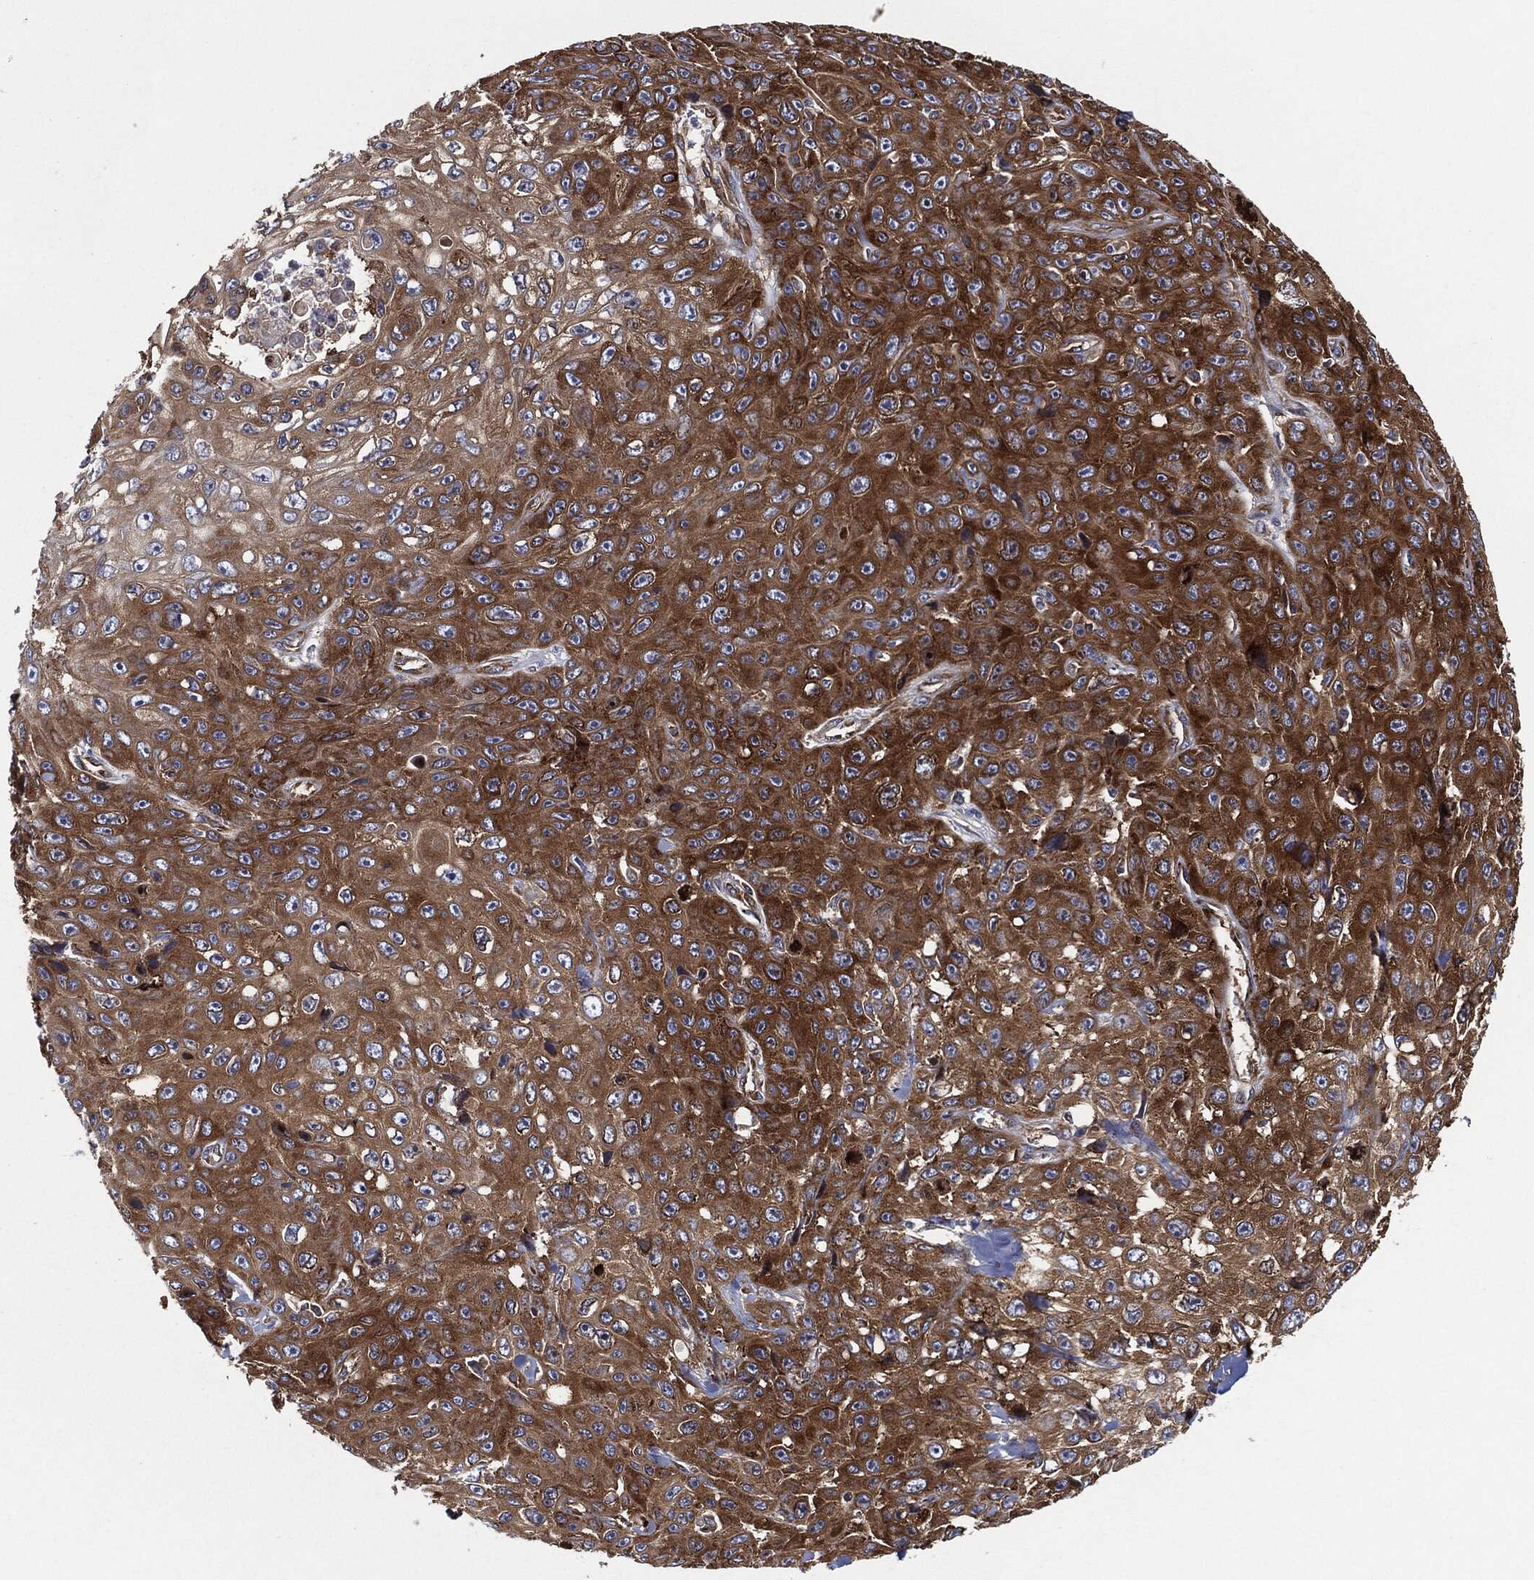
{"staining": {"intensity": "strong", "quantity": "25%-75%", "location": "cytoplasmic/membranous"}, "tissue": "skin cancer", "cell_type": "Tumor cells", "image_type": "cancer", "snomed": [{"axis": "morphology", "description": "Squamous cell carcinoma, NOS"}, {"axis": "topography", "description": "Skin"}], "caption": "Protein staining by immunohistochemistry (IHC) displays strong cytoplasmic/membranous expression in about 25%-75% of tumor cells in skin squamous cell carcinoma. (DAB (3,3'-diaminobenzidine) IHC, brown staining for protein, blue staining for nuclei).", "gene": "EIF2S2", "patient": {"sex": "male", "age": 82}}